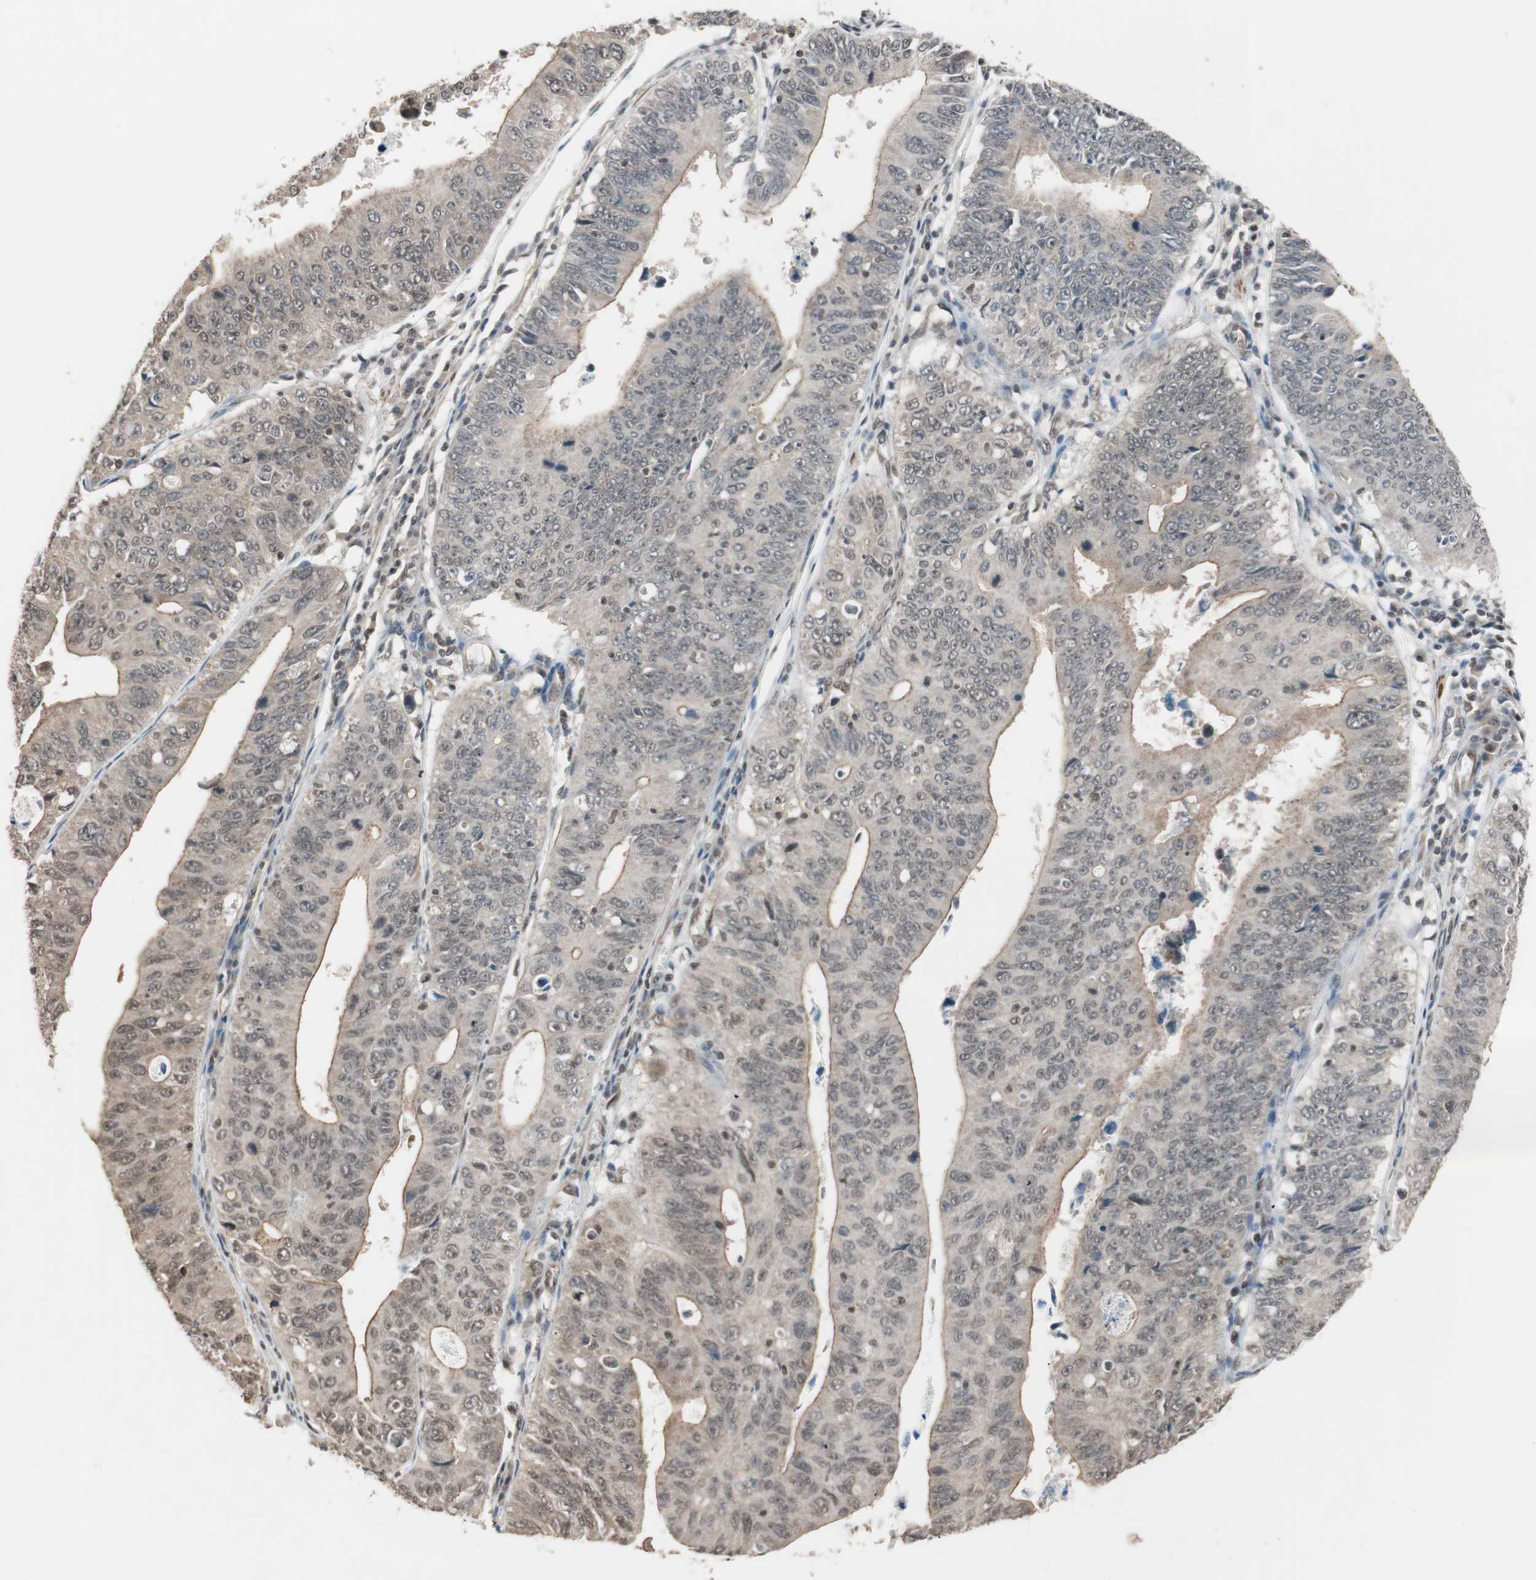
{"staining": {"intensity": "weak", "quantity": "25%-75%", "location": "cytoplasmic/membranous,nuclear"}, "tissue": "stomach cancer", "cell_type": "Tumor cells", "image_type": "cancer", "snomed": [{"axis": "morphology", "description": "Adenocarcinoma, NOS"}, {"axis": "topography", "description": "Stomach"}], "caption": "Immunohistochemical staining of stomach cancer shows low levels of weak cytoplasmic/membranous and nuclear protein staining in approximately 25%-75% of tumor cells.", "gene": "DRAP1", "patient": {"sex": "male", "age": 59}}